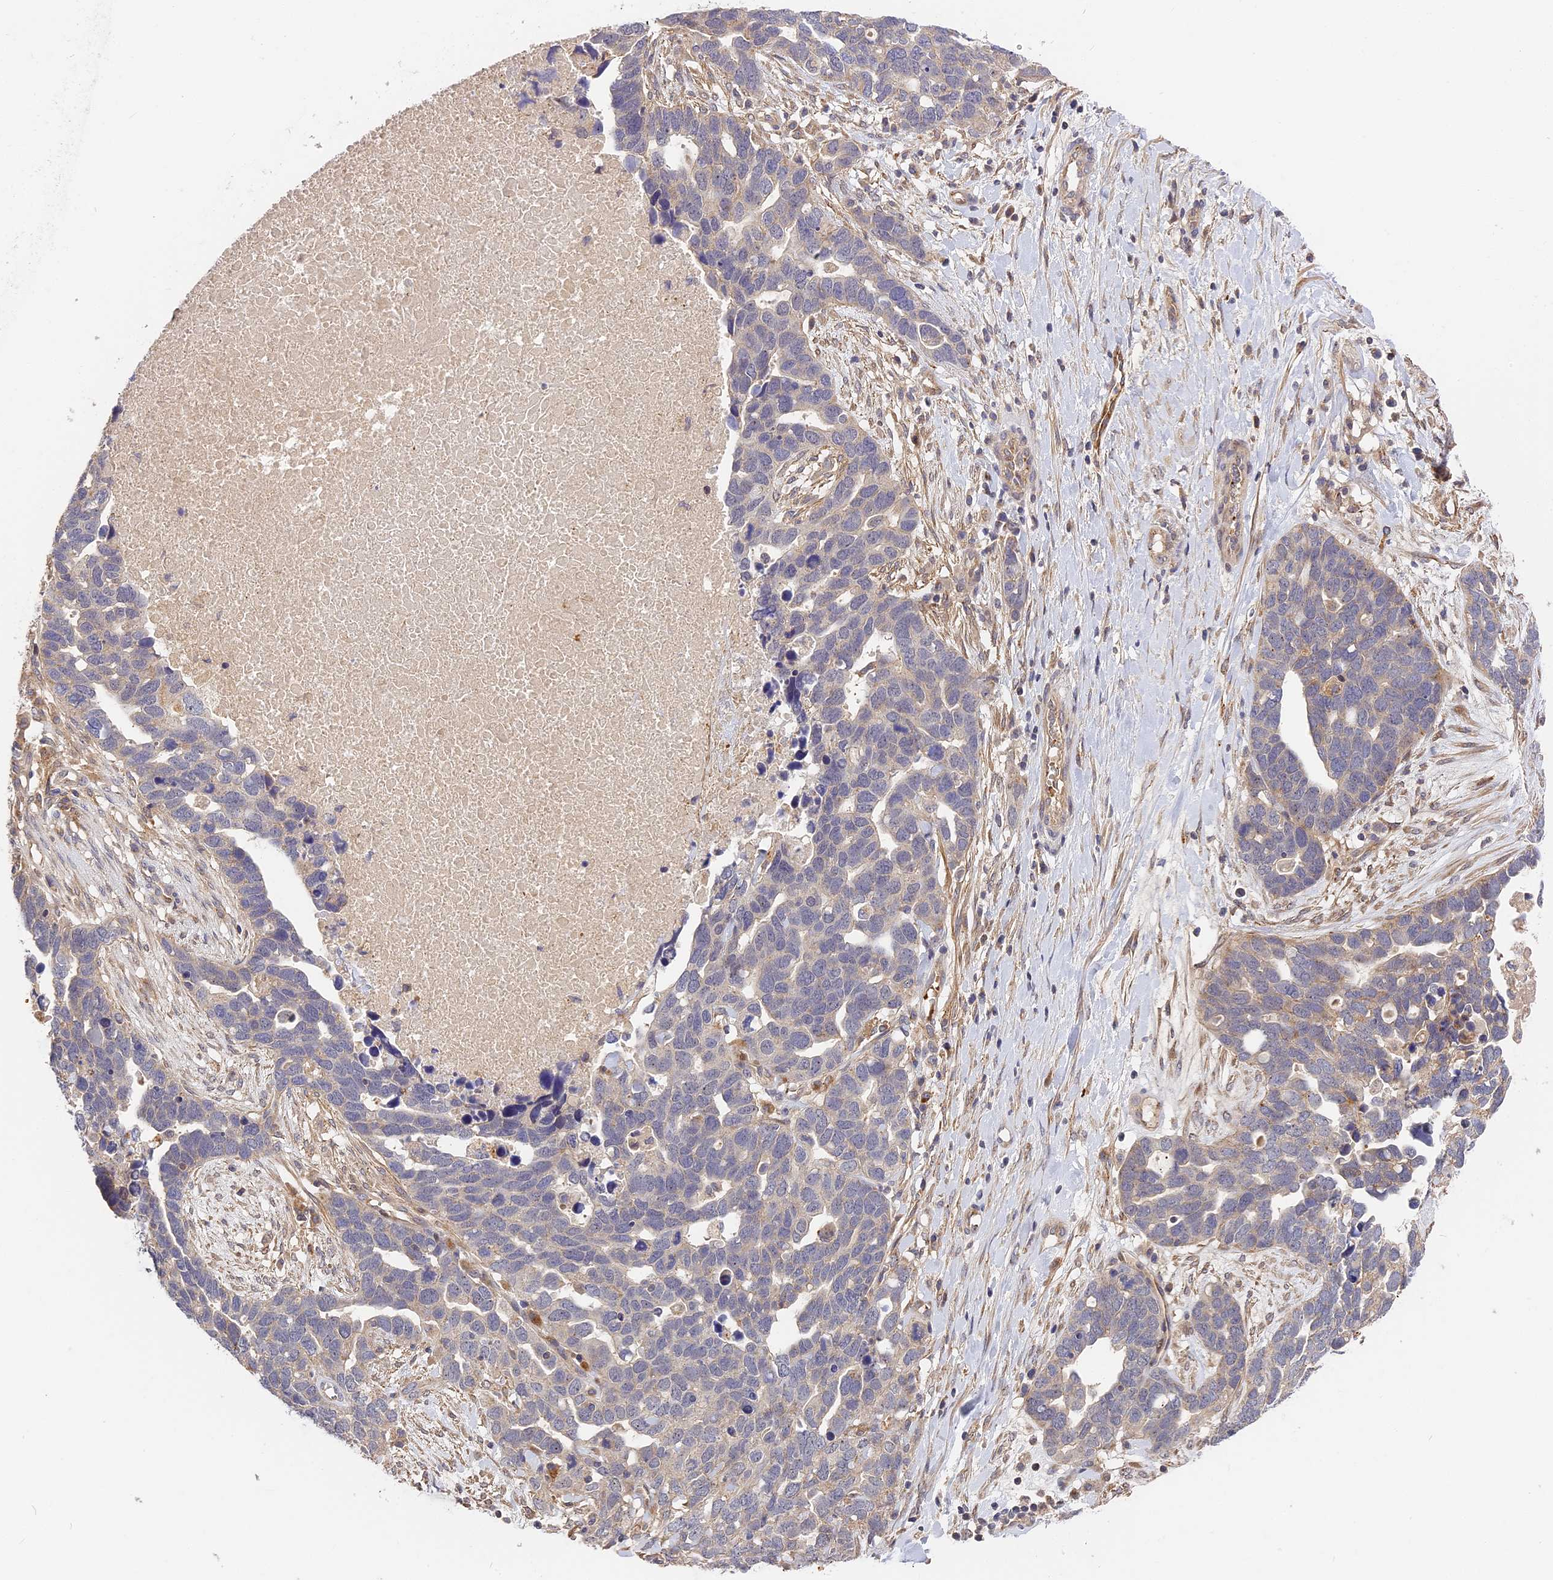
{"staining": {"intensity": "weak", "quantity": "<25%", "location": "cytoplasmic/membranous"}, "tissue": "ovarian cancer", "cell_type": "Tumor cells", "image_type": "cancer", "snomed": [{"axis": "morphology", "description": "Cystadenocarcinoma, serous, NOS"}, {"axis": "topography", "description": "Ovary"}], "caption": "Tumor cells show no significant protein expression in ovarian cancer (serous cystadenocarcinoma).", "gene": "MISP3", "patient": {"sex": "female", "age": 54}}